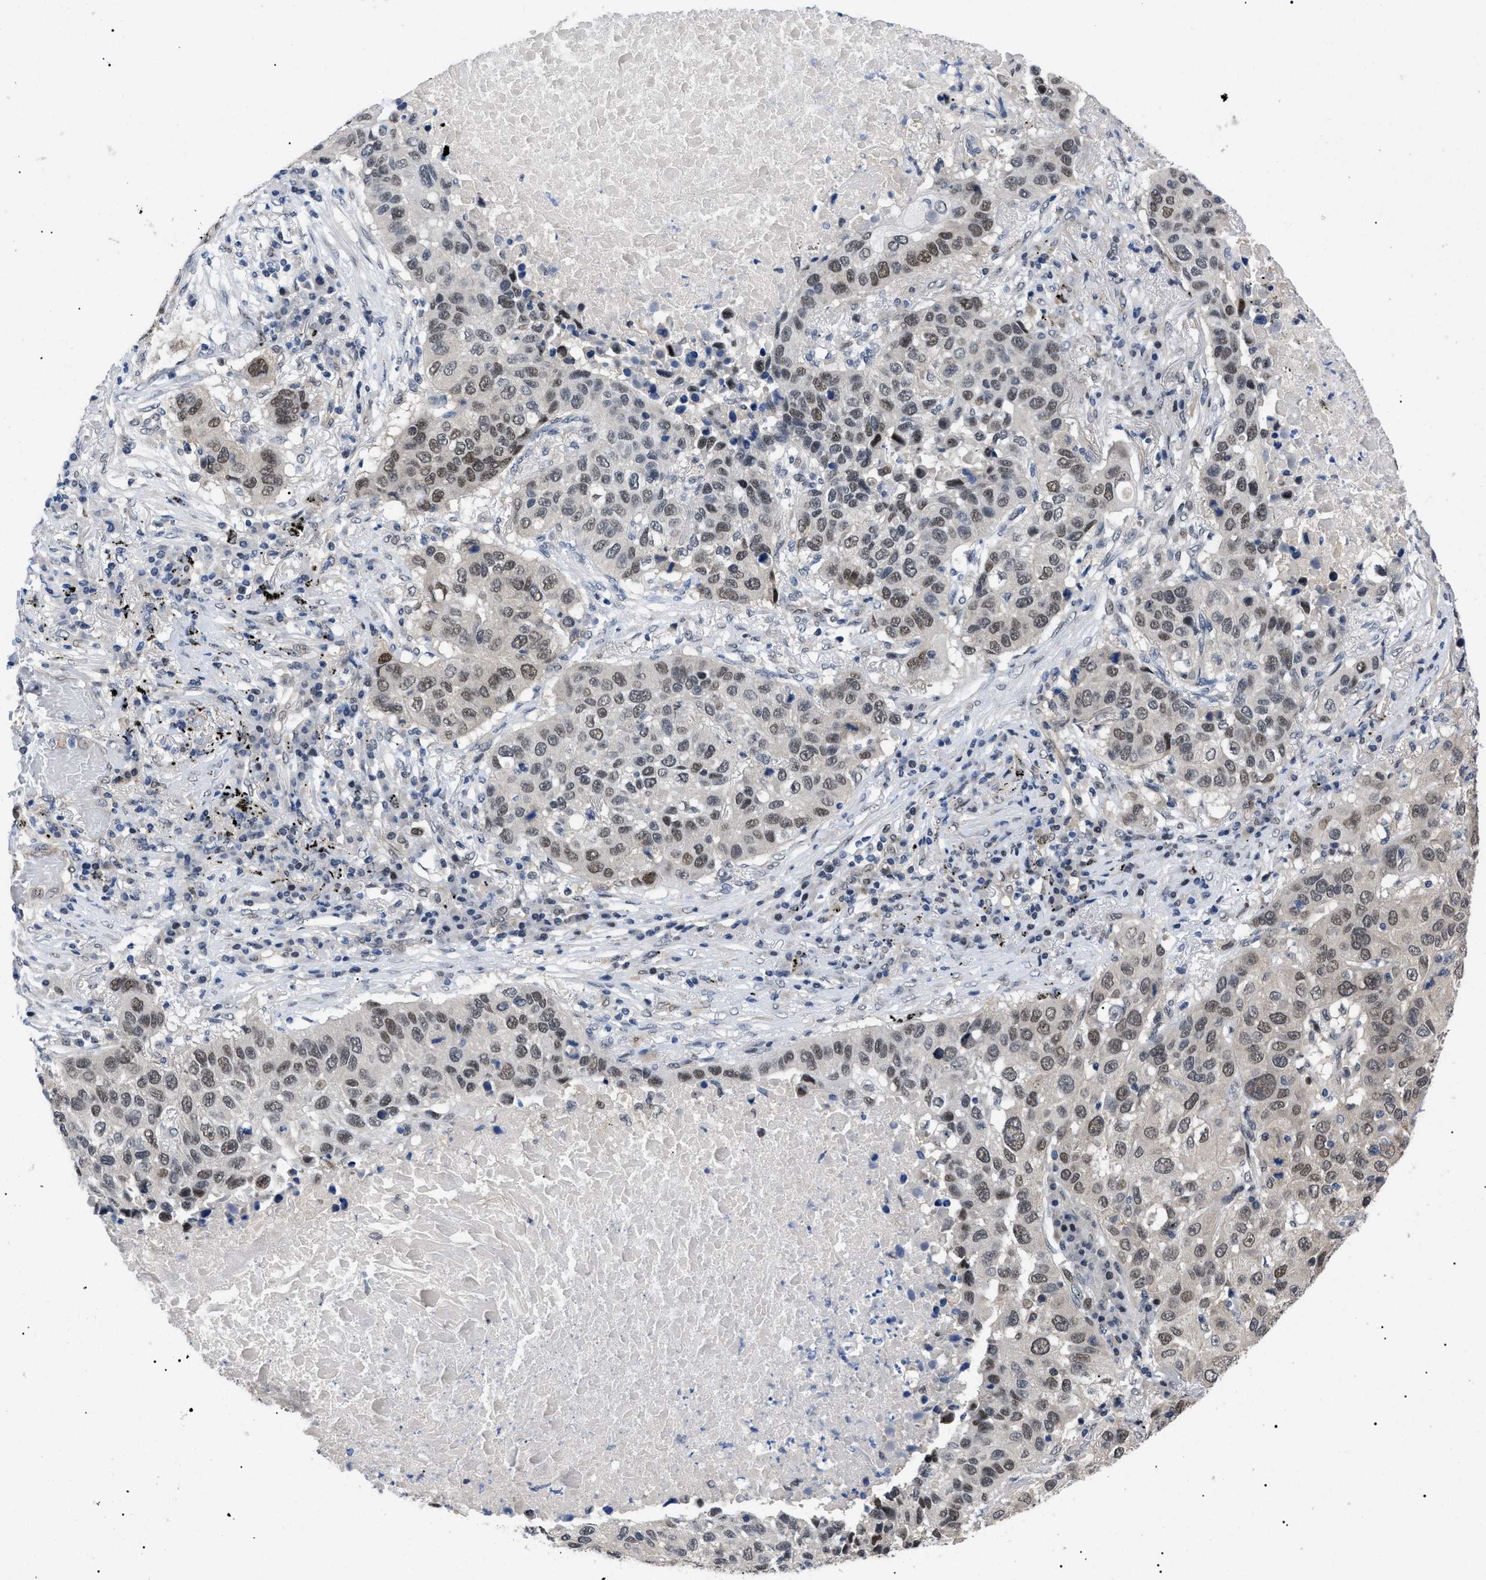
{"staining": {"intensity": "weak", "quantity": ">75%", "location": "nuclear"}, "tissue": "lung cancer", "cell_type": "Tumor cells", "image_type": "cancer", "snomed": [{"axis": "morphology", "description": "Squamous cell carcinoma, NOS"}, {"axis": "topography", "description": "Lung"}], "caption": "IHC photomicrograph of human squamous cell carcinoma (lung) stained for a protein (brown), which displays low levels of weak nuclear staining in about >75% of tumor cells.", "gene": "GARRE1", "patient": {"sex": "male", "age": 57}}